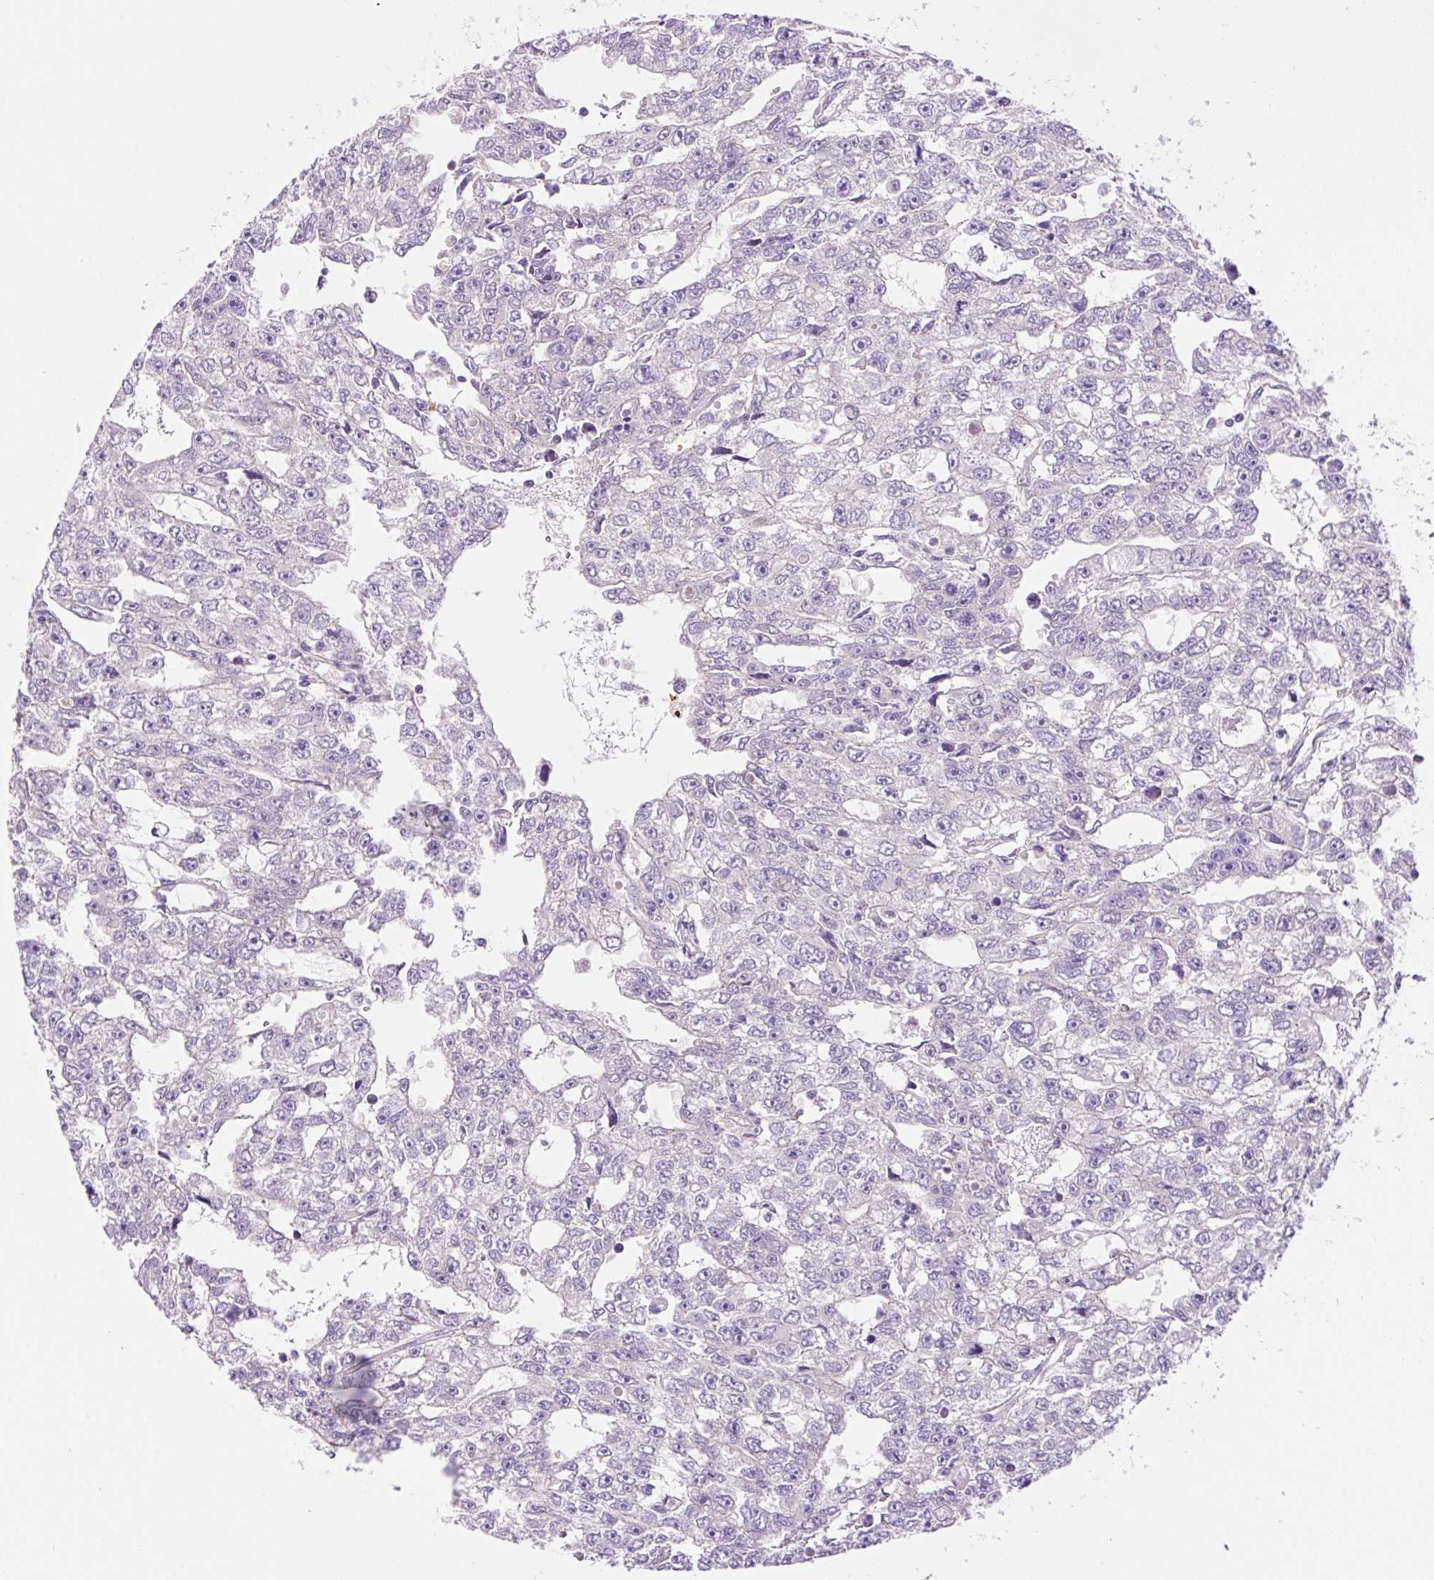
{"staining": {"intensity": "negative", "quantity": "none", "location": "none"}, "tissue": "testis cancer", "cell_type": "Tumor cells", "image_type": "cancer", "snomed": [{"axis": "morphology", "description": "Carcinoma, Embryonal, NOS"}, {"axis": "topography", "description": "Testis"}], "caption": "High power microscopy image of an immunohistochemistry (IHC) image of testis embryonal carcinoma, revealing no significant positivity in tumor cells.", "gene": "LHFPL5", "patient": {"sex": "male", "age": 20}}